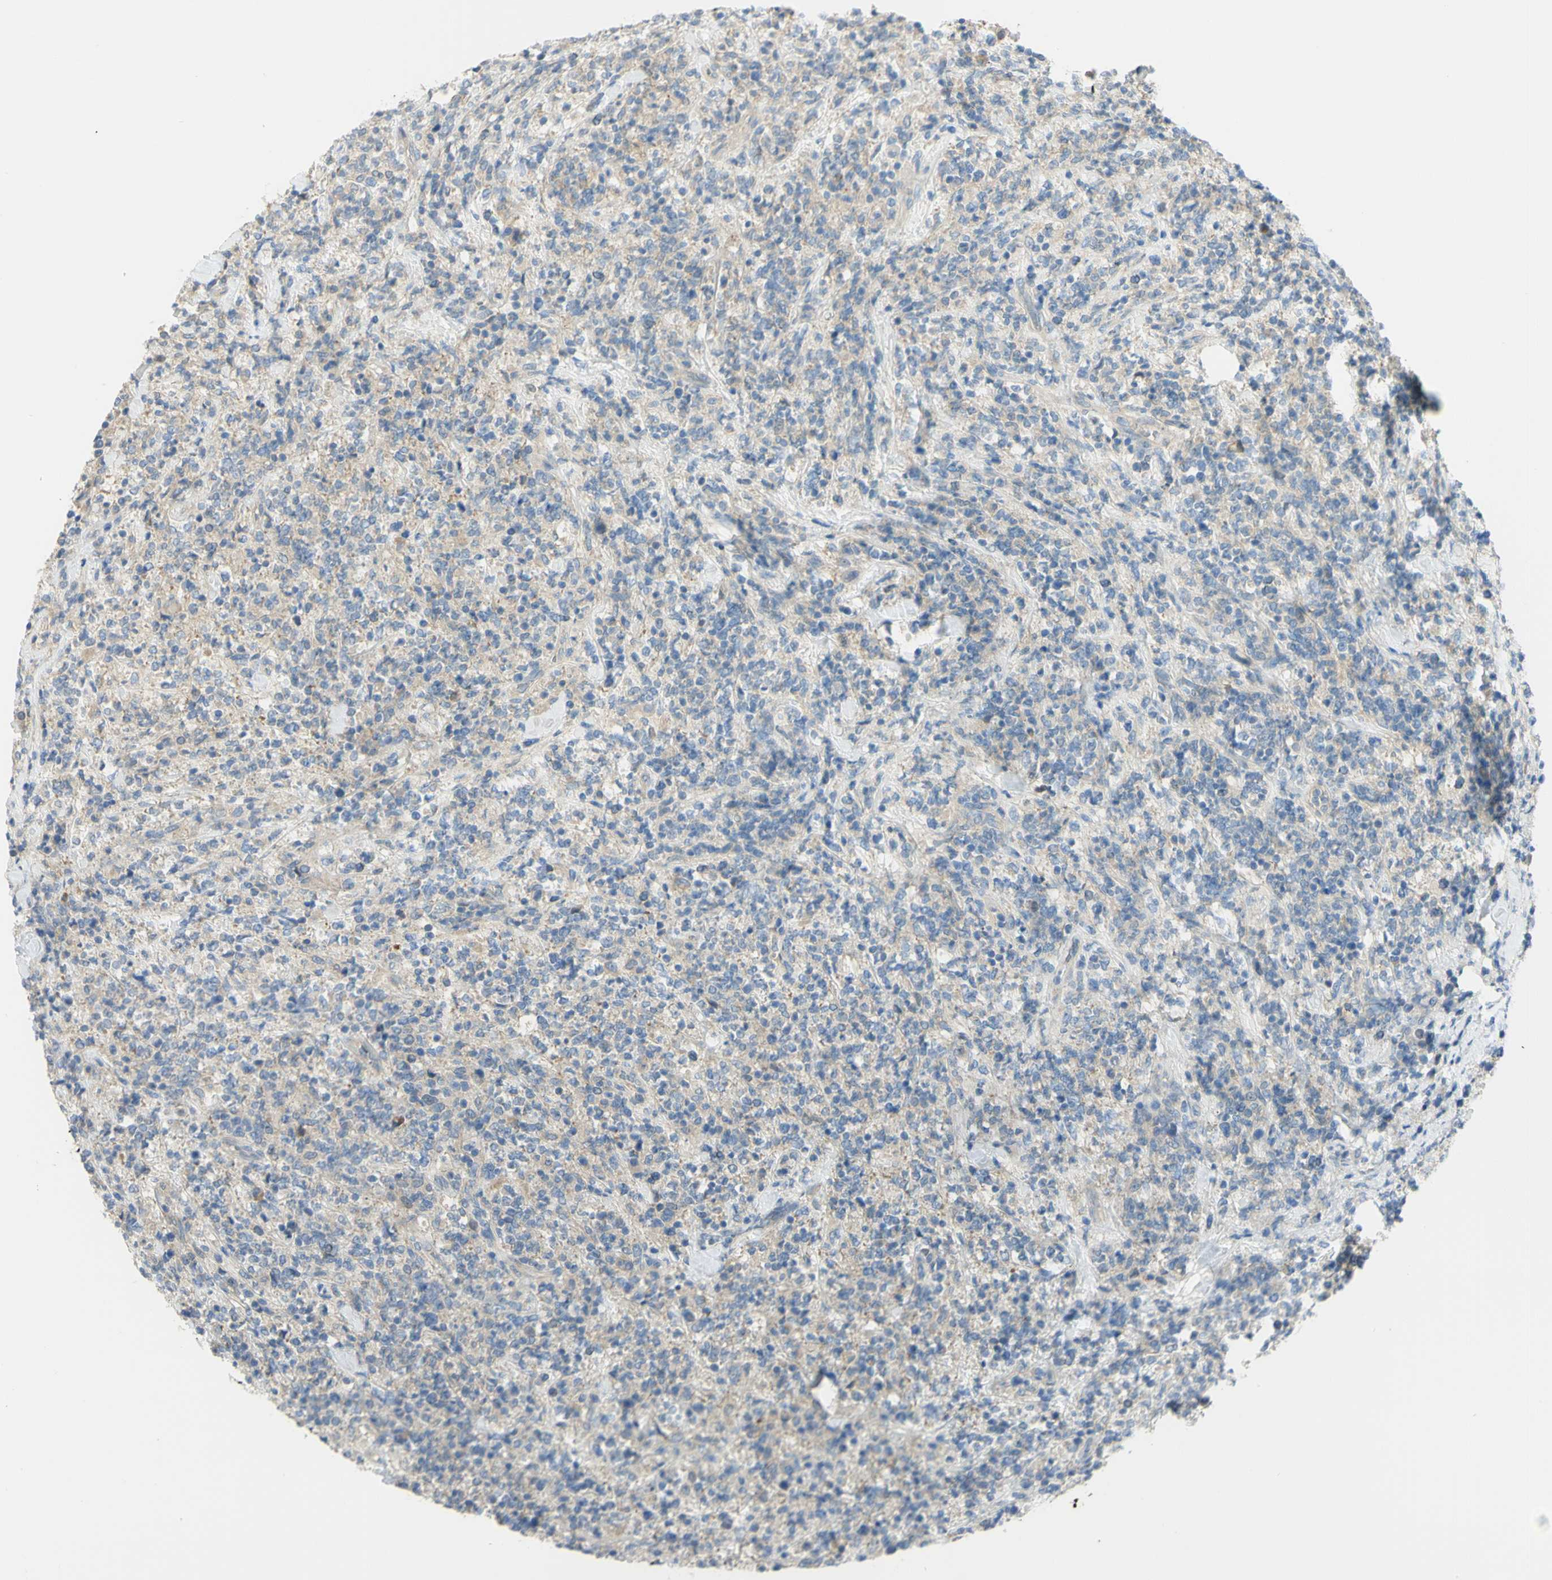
{"staining": {"intensity": "negative", "quantity": "none", "location": "none"}, "tissue": "lymphoma", "cell_type": "Tumor cells", "image_type": "cancer", "snomed": [{"axis": "morphology", "description": "Malignant lymphoma, non-Hodgkin's type, High grade"}, {"axis": "topography", "description": "Soft tissue"}], "caption": "Immunohistochemical staining of lymphoma demonstrates no significant positivity in tumor cells. Nuclei are stained in blue.", "gene": "GCNT3", "patient": {"sex": "male", "age": 18}}